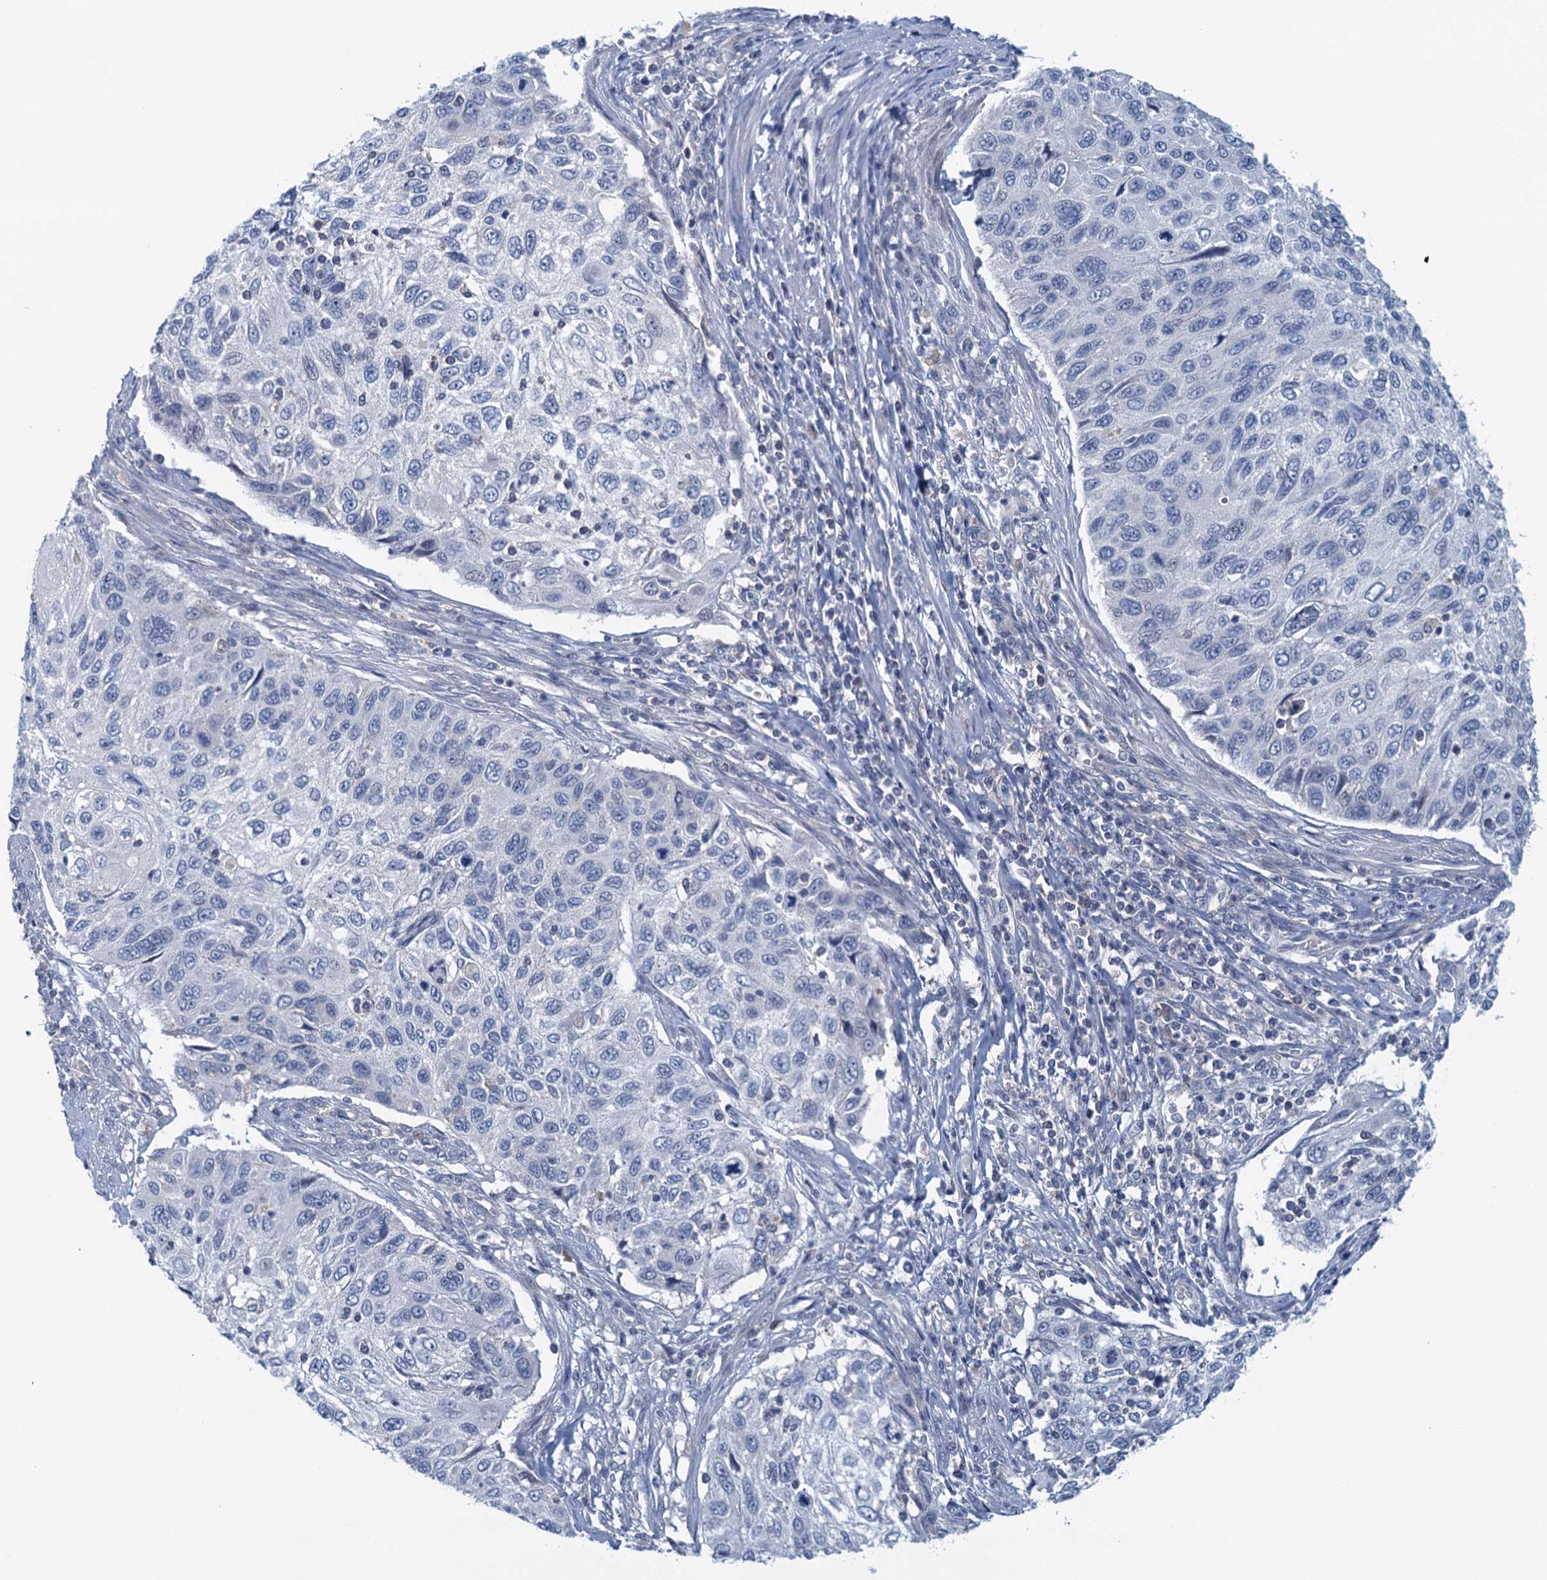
{"staining": {"intensity": "negative", "quantity": "none", "location": "none"}, "tissue": "cervical cancer", "cell_type": "Tumor cells", "image_type": "cancer", "snomed": [{"axis": "morphology", "description": "Squamous cell carcinoma, NOS"}, {"axis": "topography", "description": "Cervix"}], "caption": "Immunohistochemistry of human cervical squamous cell carcinoma reveals no positivity in tumor cells.", "gene": "NCKAP1L", "patient": {"sex": "female", "age": 70}}